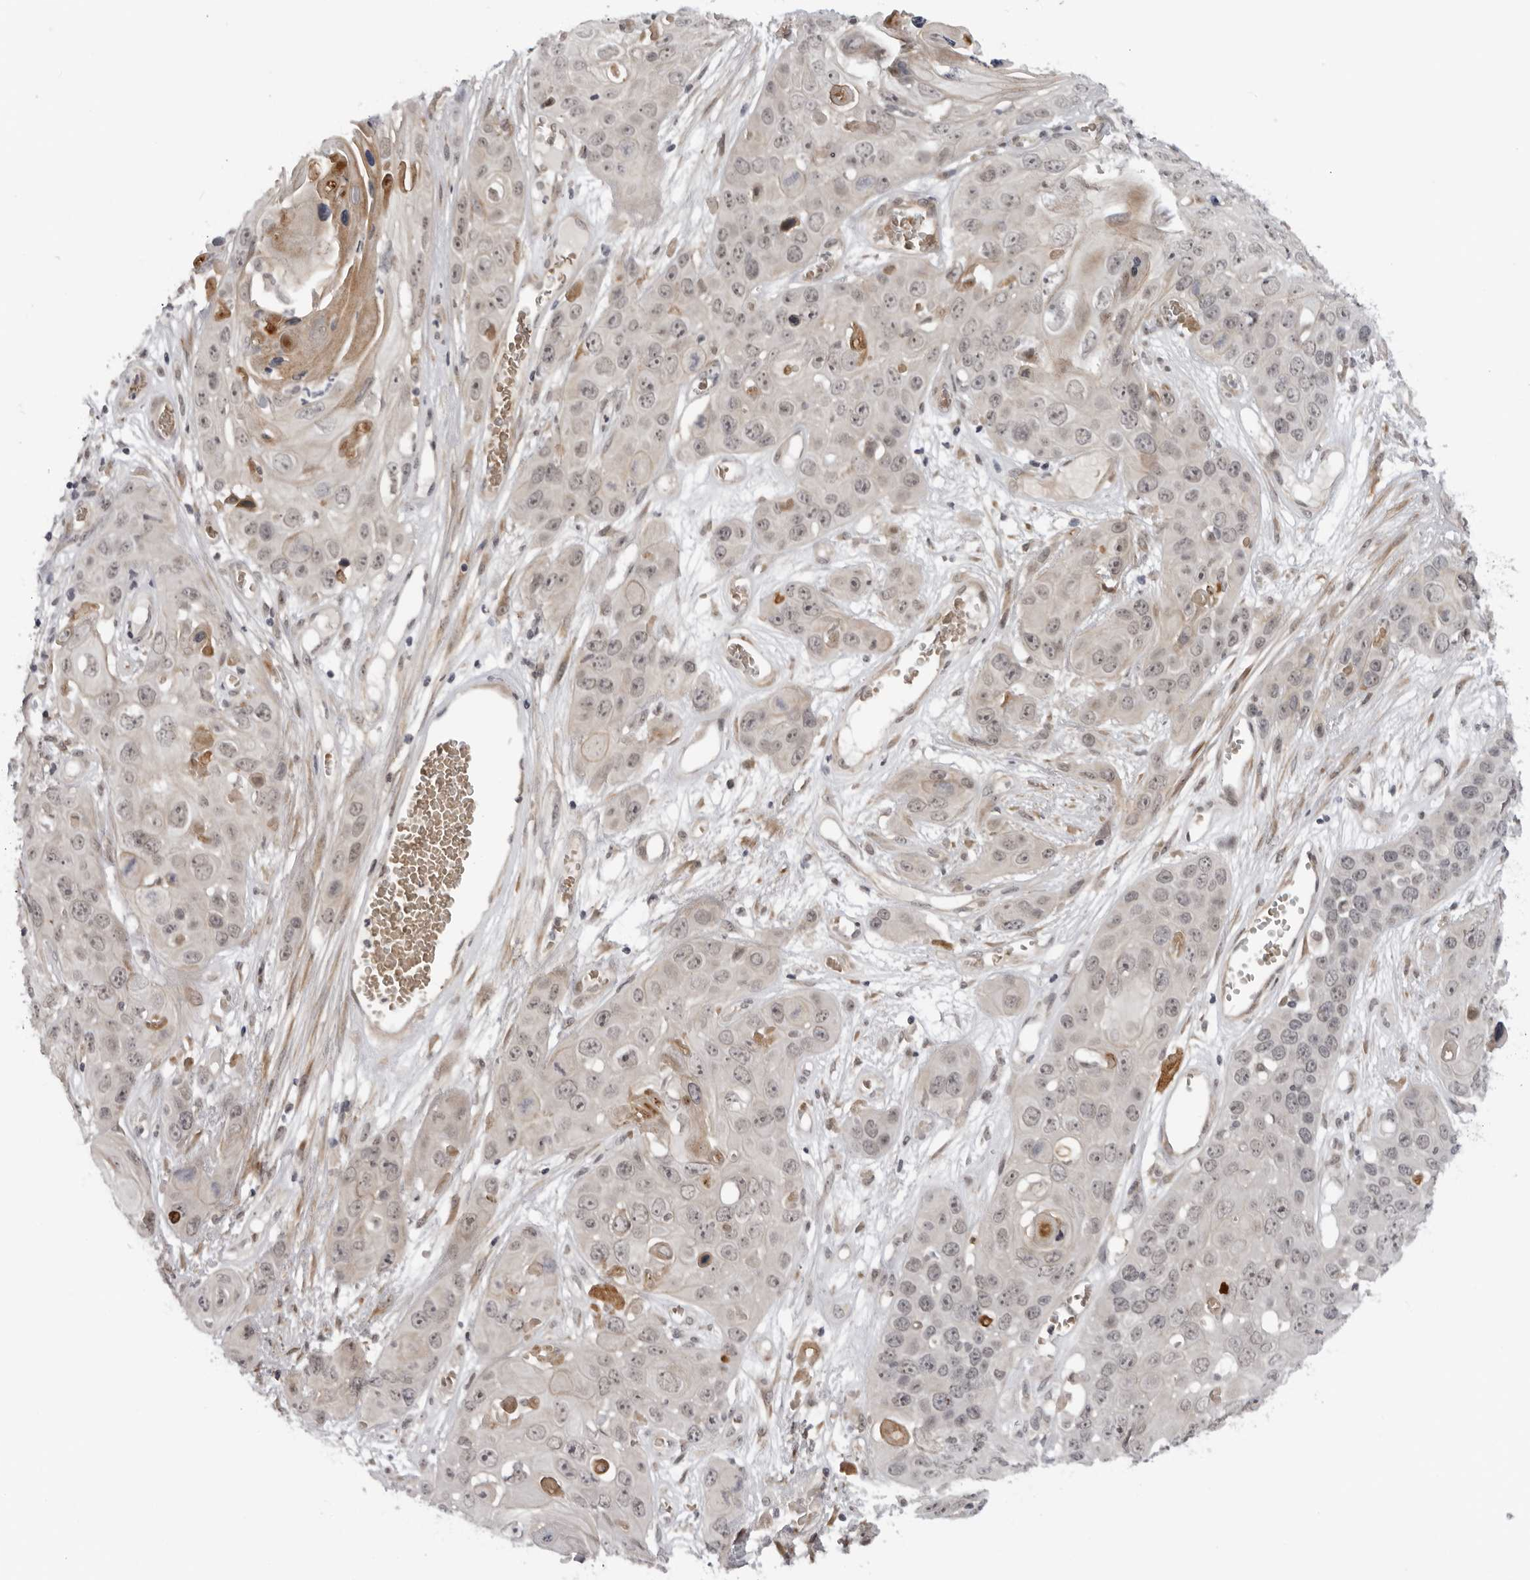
{"staining": {"intensity": "weak", "quantity": ">75%", "location": "nuclear"}, "tissue": "skin cancer", "cell_type": "Tumor cells", "image_type": "cancer", "snomed": [{"axis": "morphology", "description": "Squamous cell carcinoma, NOS"}, {"axis": "topography", "description": "Skin"}], "caption": "Tumor cells show low levels of weak nuclear staining in approximately >75% of cells in skin cancer. The staining is performed using DAB (3,3'-diaminobenzidine) brown chromogen to label protein expression. The nuclei are counter-stained blue using hematoxylin.", "gene": "ALPK2", "patient": {"sex": "male", "age": 55}}